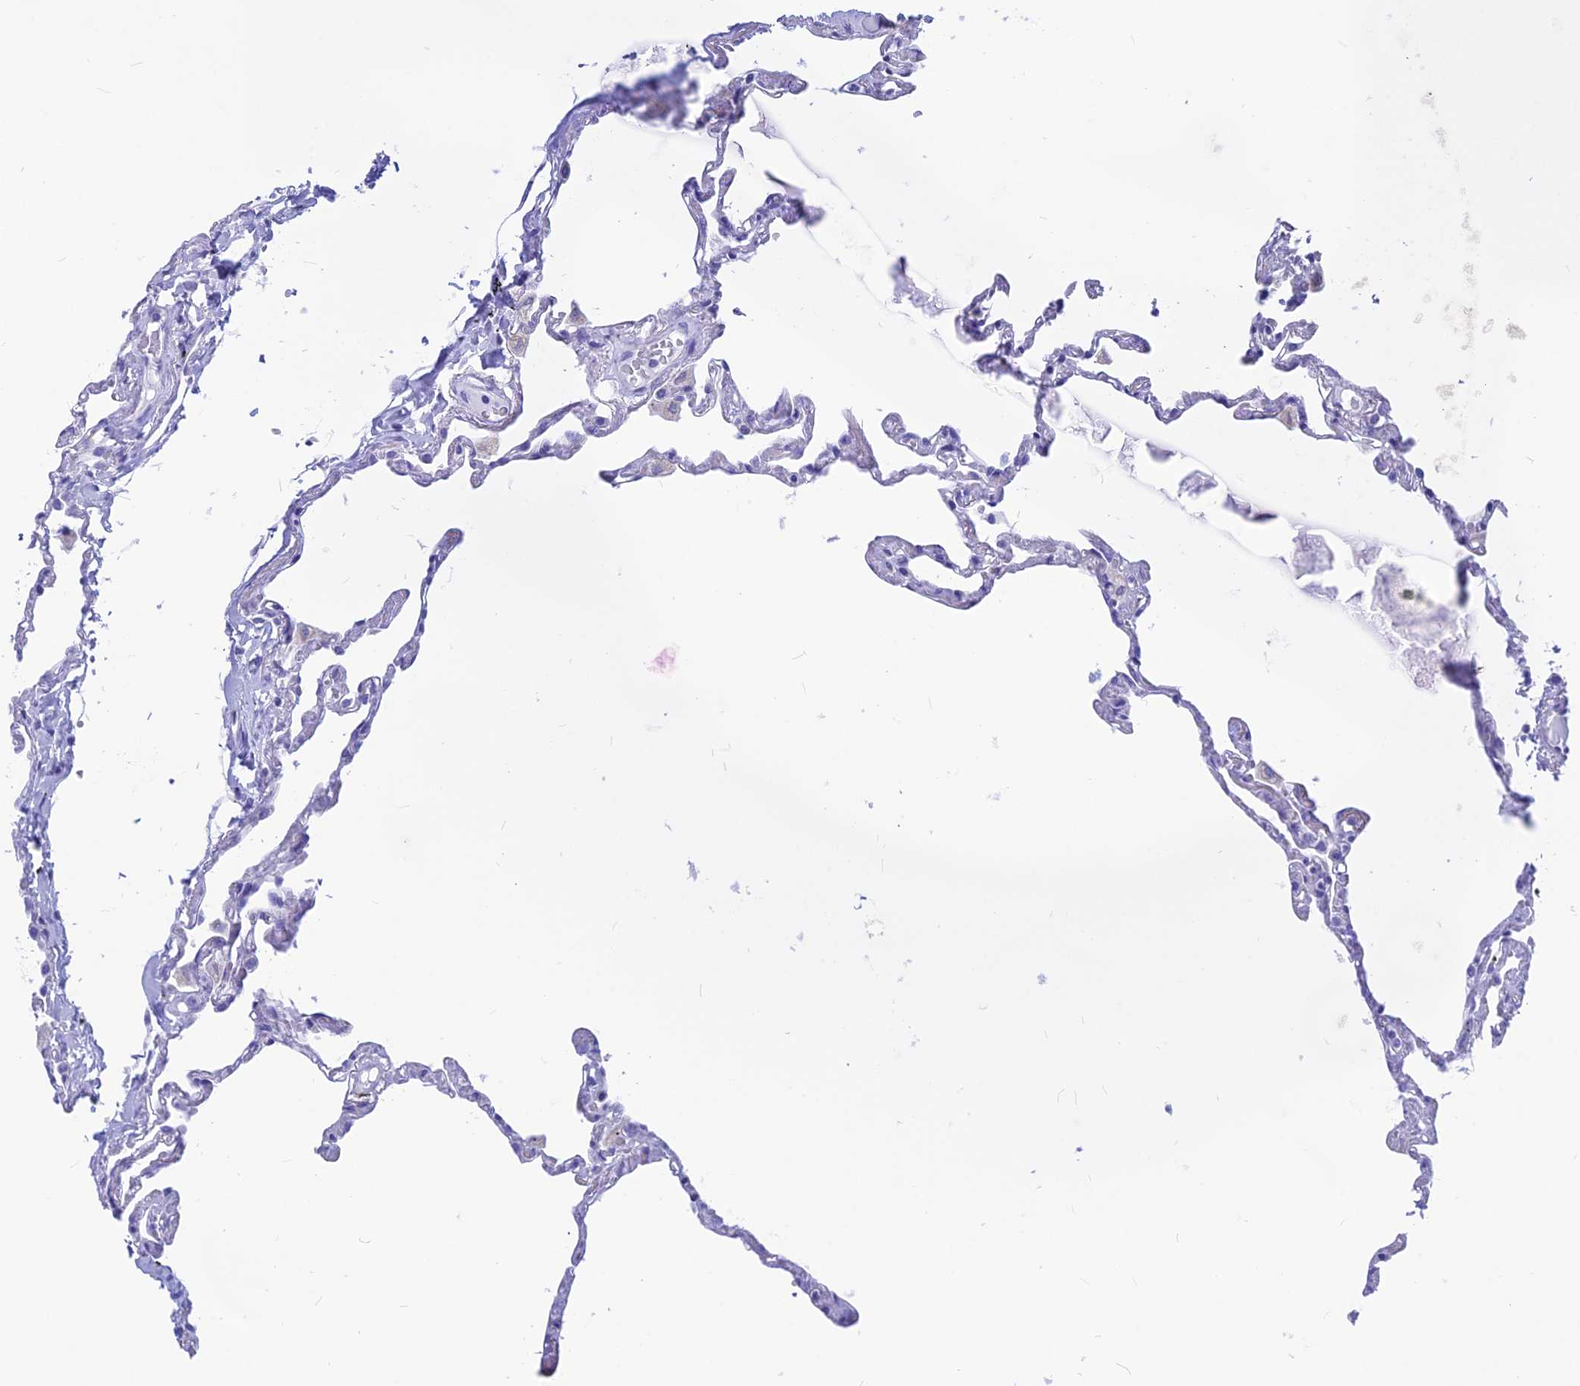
{"staining": {"intensity": "negative", "quantity": "none", "location": "none"}, "tissue": "lung", "cell_type": "Alveolar cells", "image_type": "normal", "snomed": [{"axis": "morphology", "description": "Normal tissue, NOS"}, {"axis": "topography", "description": "Lung"}], "caption": "Immunohistochemistry photomicrograph of normal lung stained for a protein (brown), which demonstrates no expression in alveolar cells.", "gene": "GNGT2", "patient": {"sex": "female", "age": 67}}